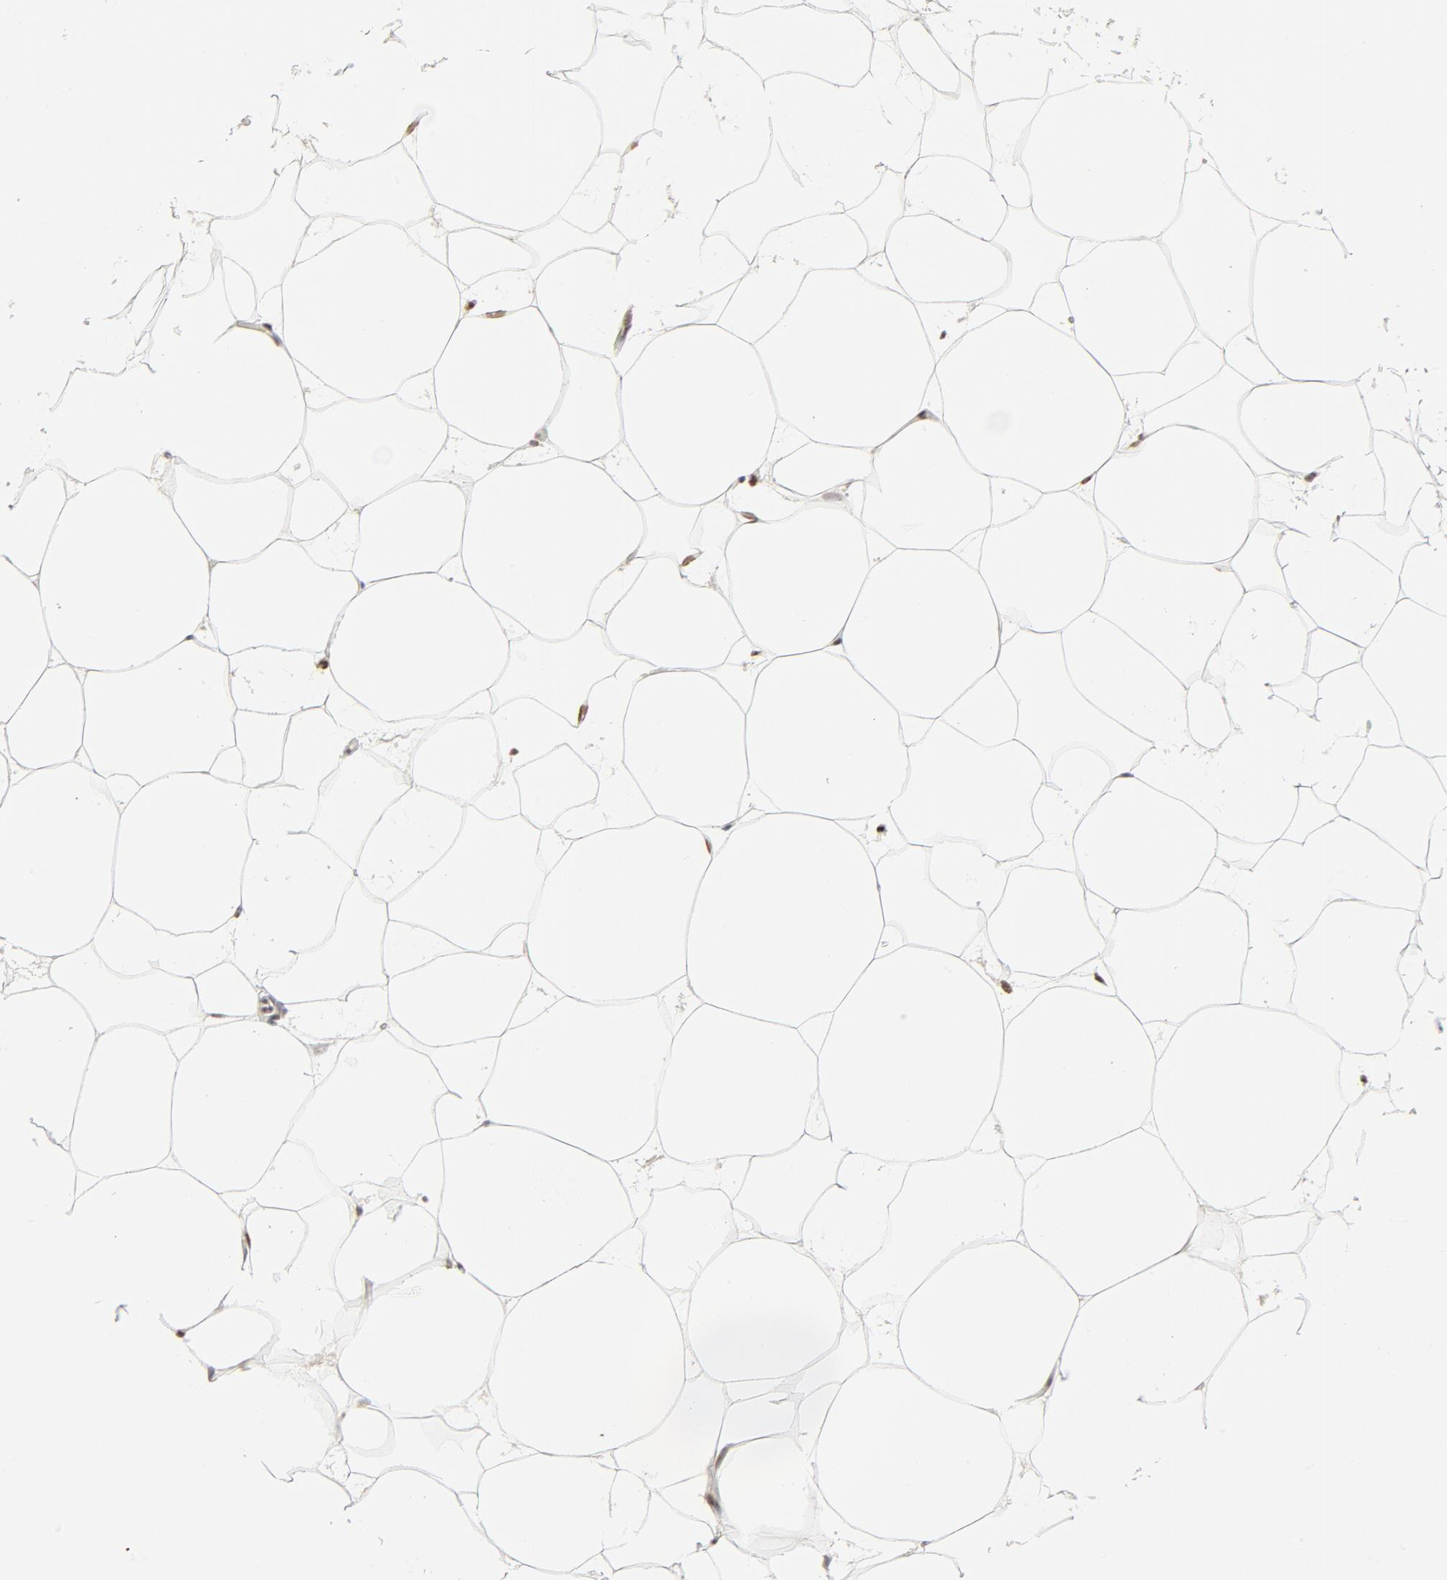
{"staining": {"intensity": "strong", "quantity": ">75%", "location": "nuclear"}, "tissue": "adipose tissue", "cell_type": "Adipocytes", "image_type": "normal", "snomed": [{"axis": "morphology", "description": "Normal tissue, NOS"}, {"axis": "morphology", "description": "Duct carcinoma"}, {"axis": "topography", "description": "Breast"}, {"axis": "topography", "description": "Adipose tissue"}], "caption": "Immunohistochemistry (IHC) of unremarkable adipose tissue demonstrates high levels of strong nuclear expression in approximately >75% of adipocytes. (Brightfield microscopy of DAB IHC at high magnification).", "gene": "GTF2H1", "patient": {"sex": "female", "age": 37}}